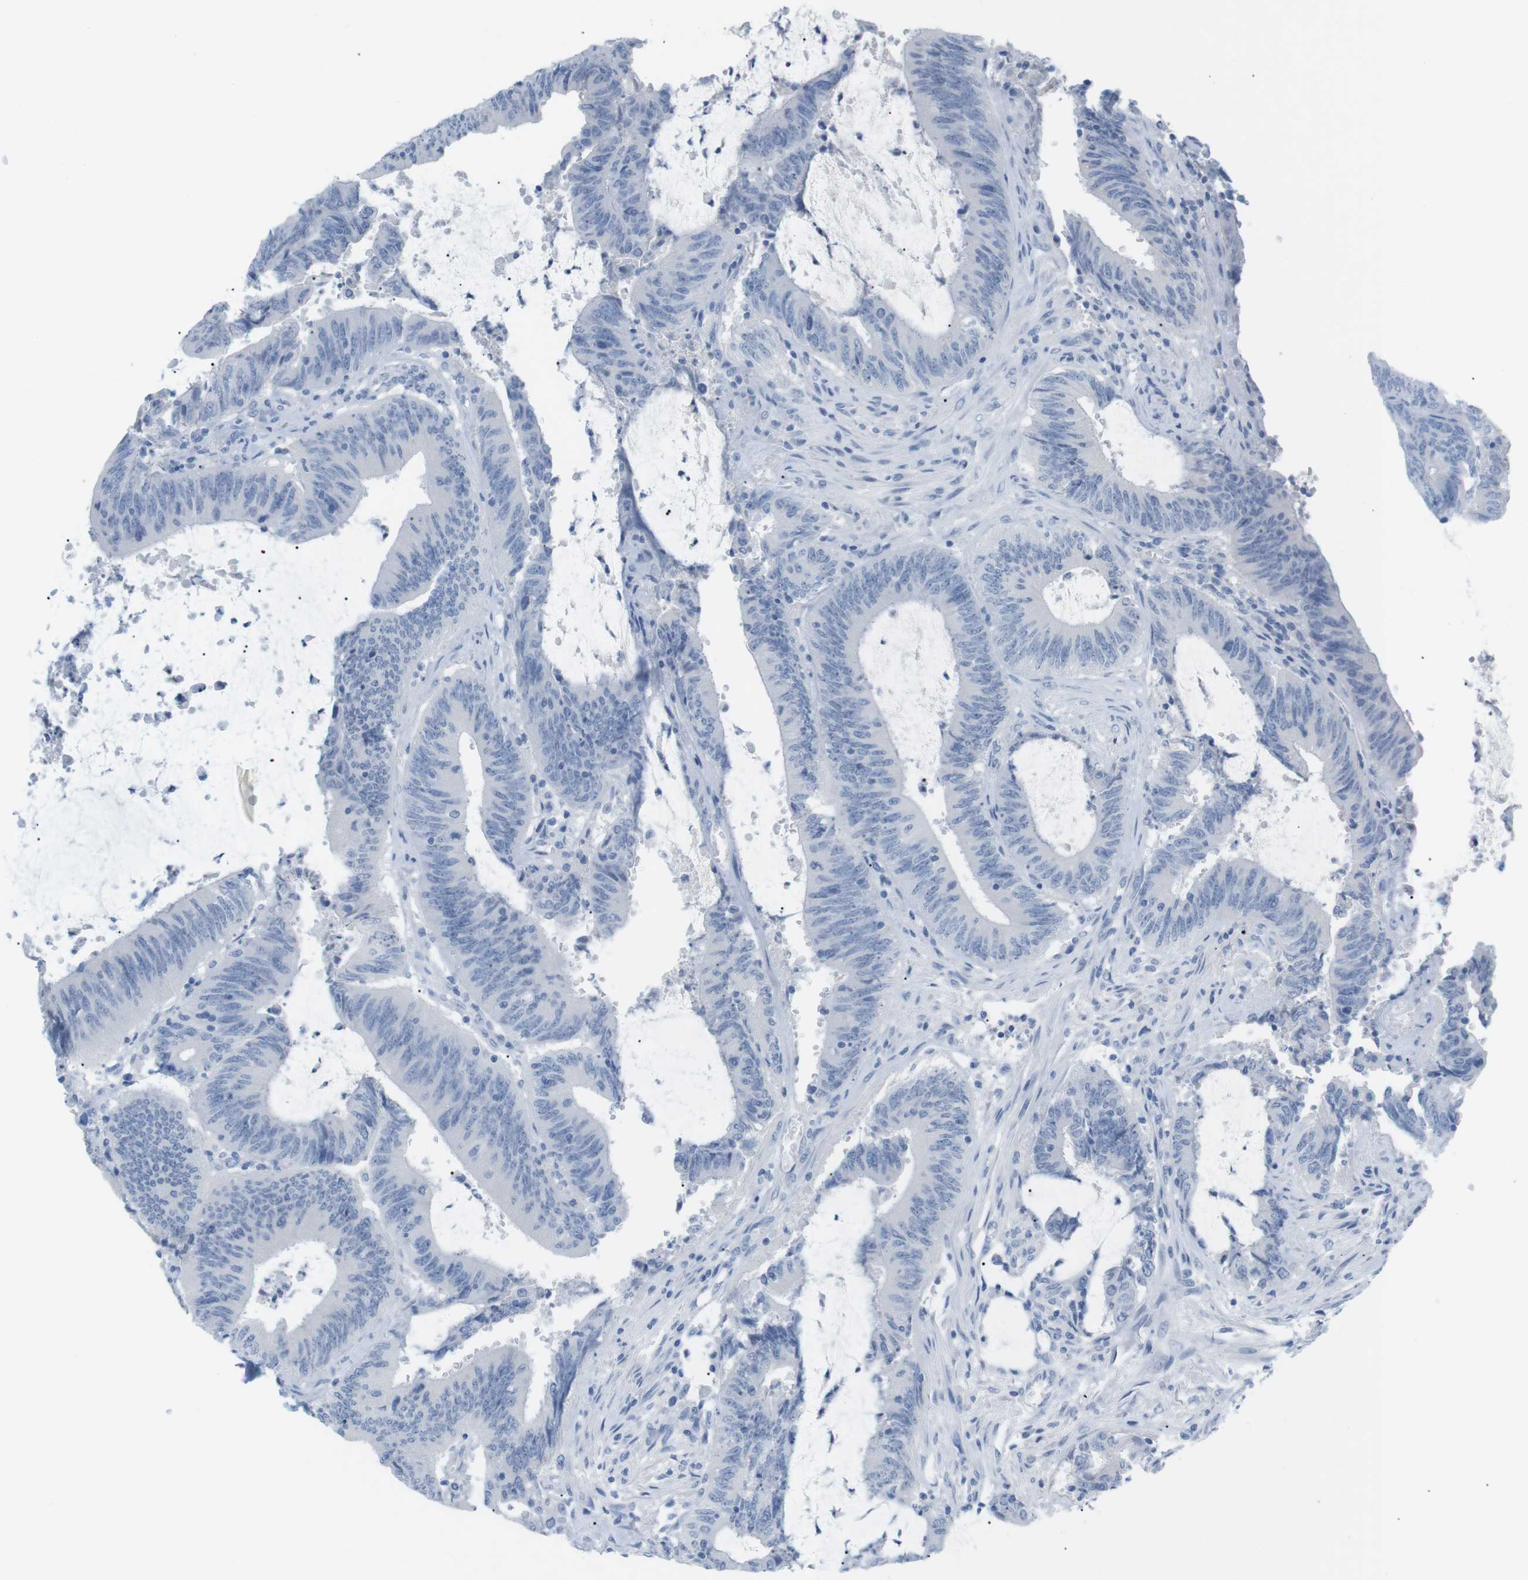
{"staining": {"intensity": "negative", "quantity": "none", "location": "none"}, "tissue": "colorectal cancer", "cell_type": "Tumor cells", "image_type": "cancer", "snomed": [{"axis": "morphology", "description": "Normal tissue, NOS"}, {"axis": "morphology", "description": "Adenocarcinoma, NOS"}, {"axis": "topography", "description": "Rectum"}], "caption": "Colorectal cancer stained for a protein using IHC reveals no expression tumor cells.", "gene": "HBG2", "patient": {"sex": "female", "age": 66}}